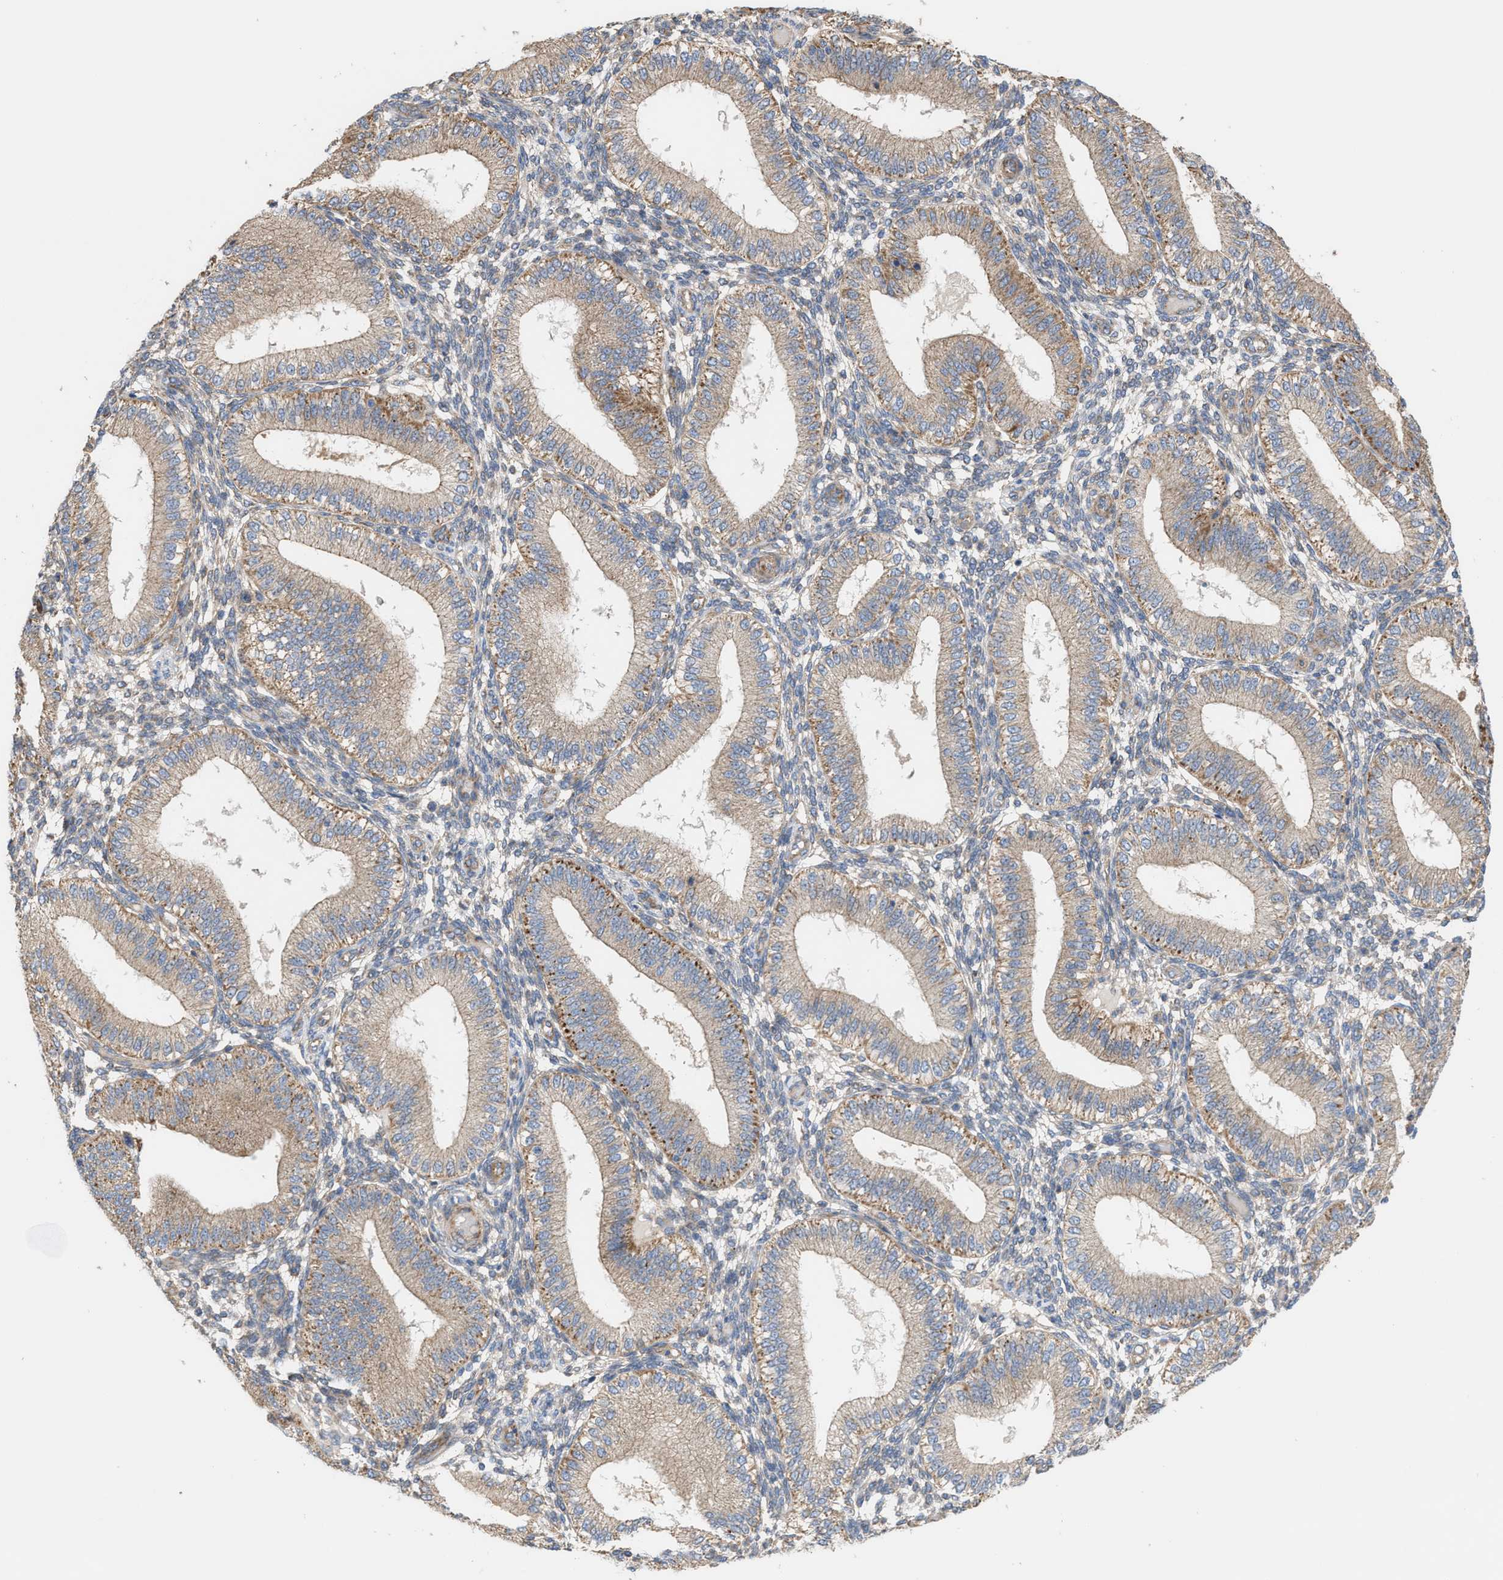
{"staining": {"intensity": "negative", "quantity": "none", "location": "none"}, "tissue": "endometrium", "cell_type": "Cells in endometrial stroma", "image_type": "normal", "snomed": [{"axis": "morphology", "description": "Normal tissue, NOS"}, {"axis": "topography", "description": "Endometrium"}], "caption": "Cells in endometrial stroma are negative for brown protein staining in benign endometrium. (Stains: DAB (3,3'-diaminobenzidine) immunohistochemistry (IHC) with hematoxylin counter stain, Microscopy: brightfield microscopy at high magnification).", "gene": "OXSM", "patient": {"sex": "female", "age": 39}}